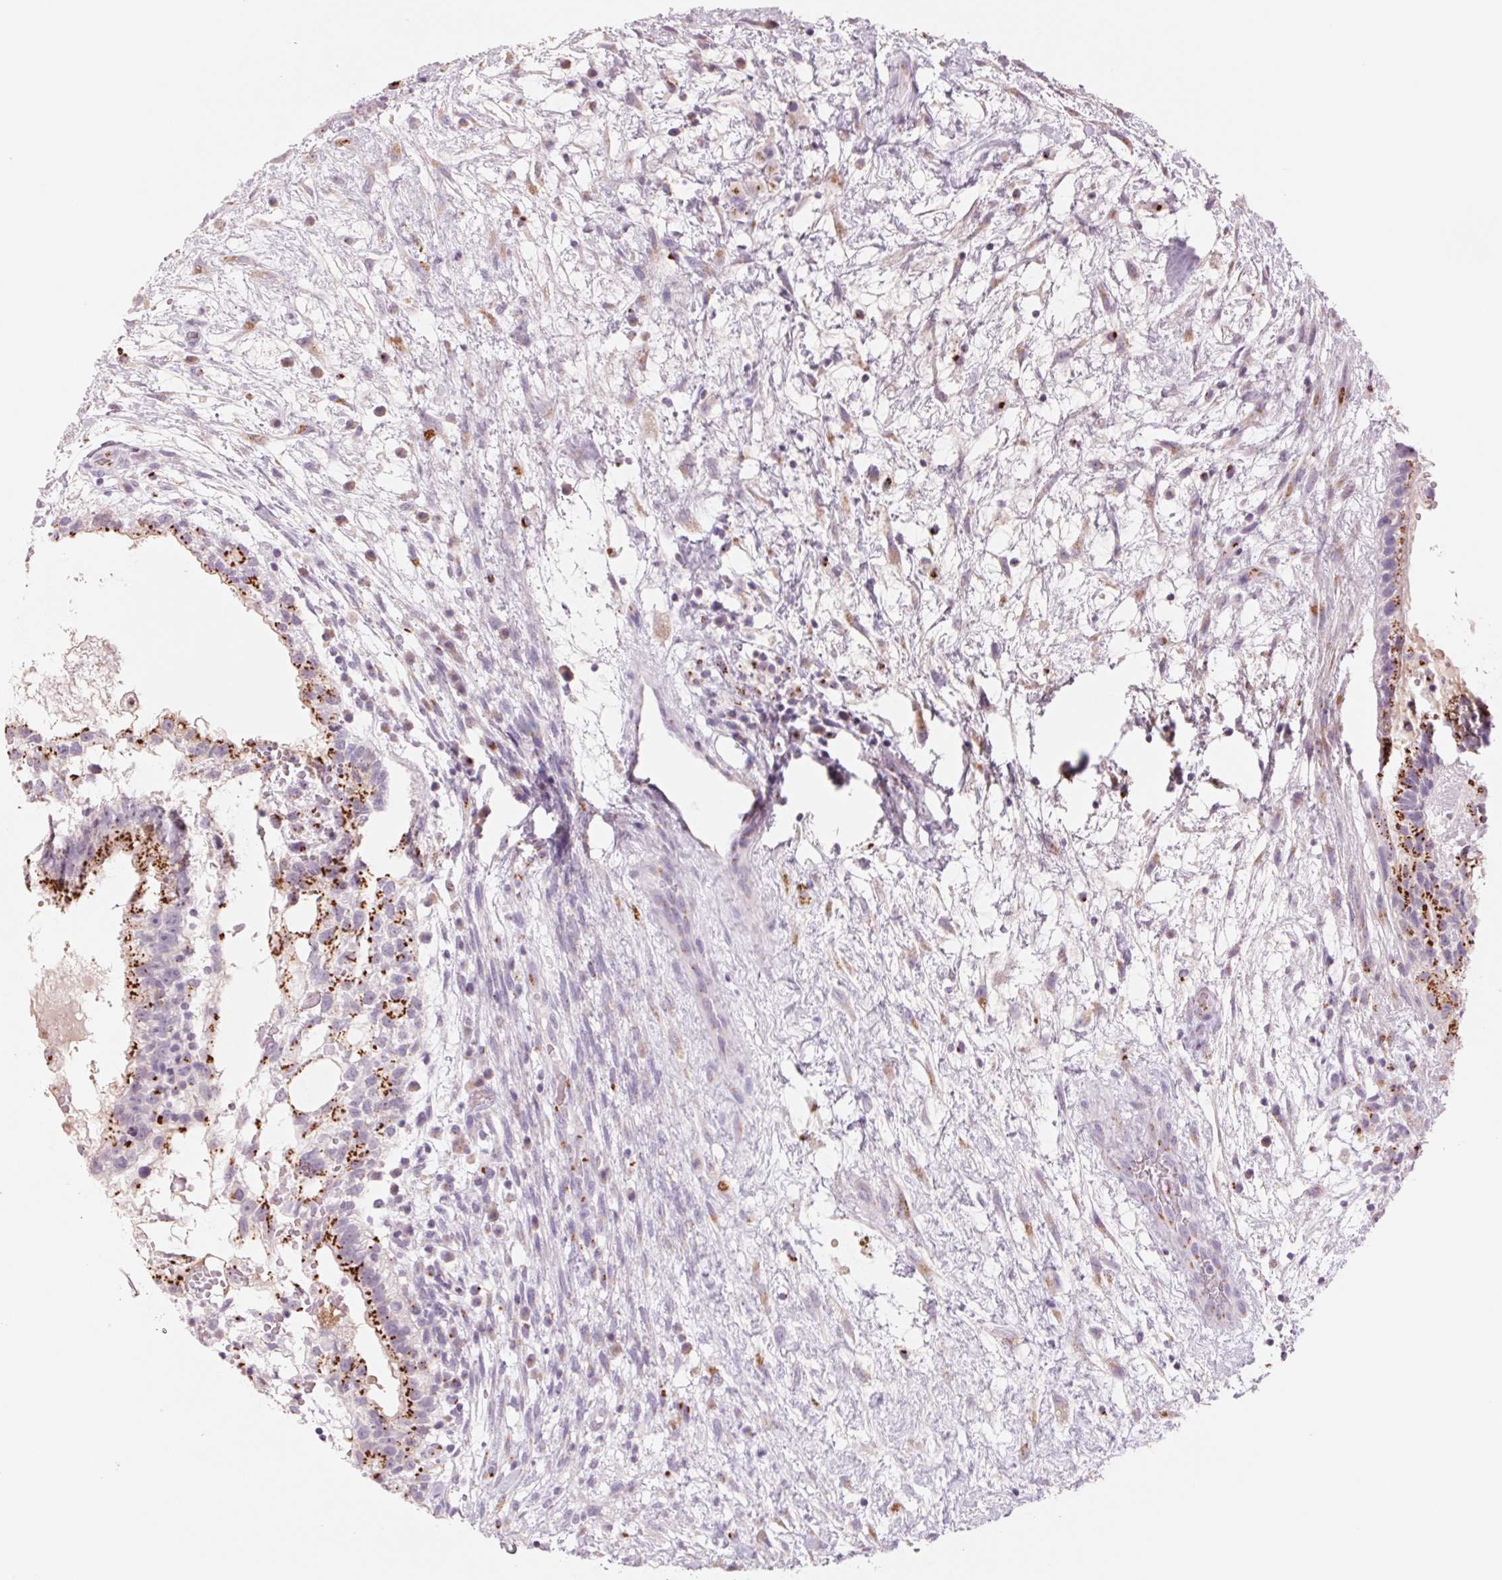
{"staining": {"intensity": "strong", "quantity": "25%-75%", "location": "cytoplasmic/membranous"}, "tissue": "testis cancer", "cell_type": "Tumor cells", "image_type": "cancer", "snomed": [{"axis": "morphology", "description": "Normal tissue, NOS"}, {"axis": "morphology", "description": "Carcinoma, Embryonal, NOS"}, {"axis": "topography", "description": "Testis"}], "caption": "About 25%-75% of tumor cells in human testis embryonal carcinoma display strong cytoplasmic/membranous protein staining as visualized by brown immunohistochemical staining.", "gene": "GALNT7", "patient": {"sex": "male", "age": 32}}